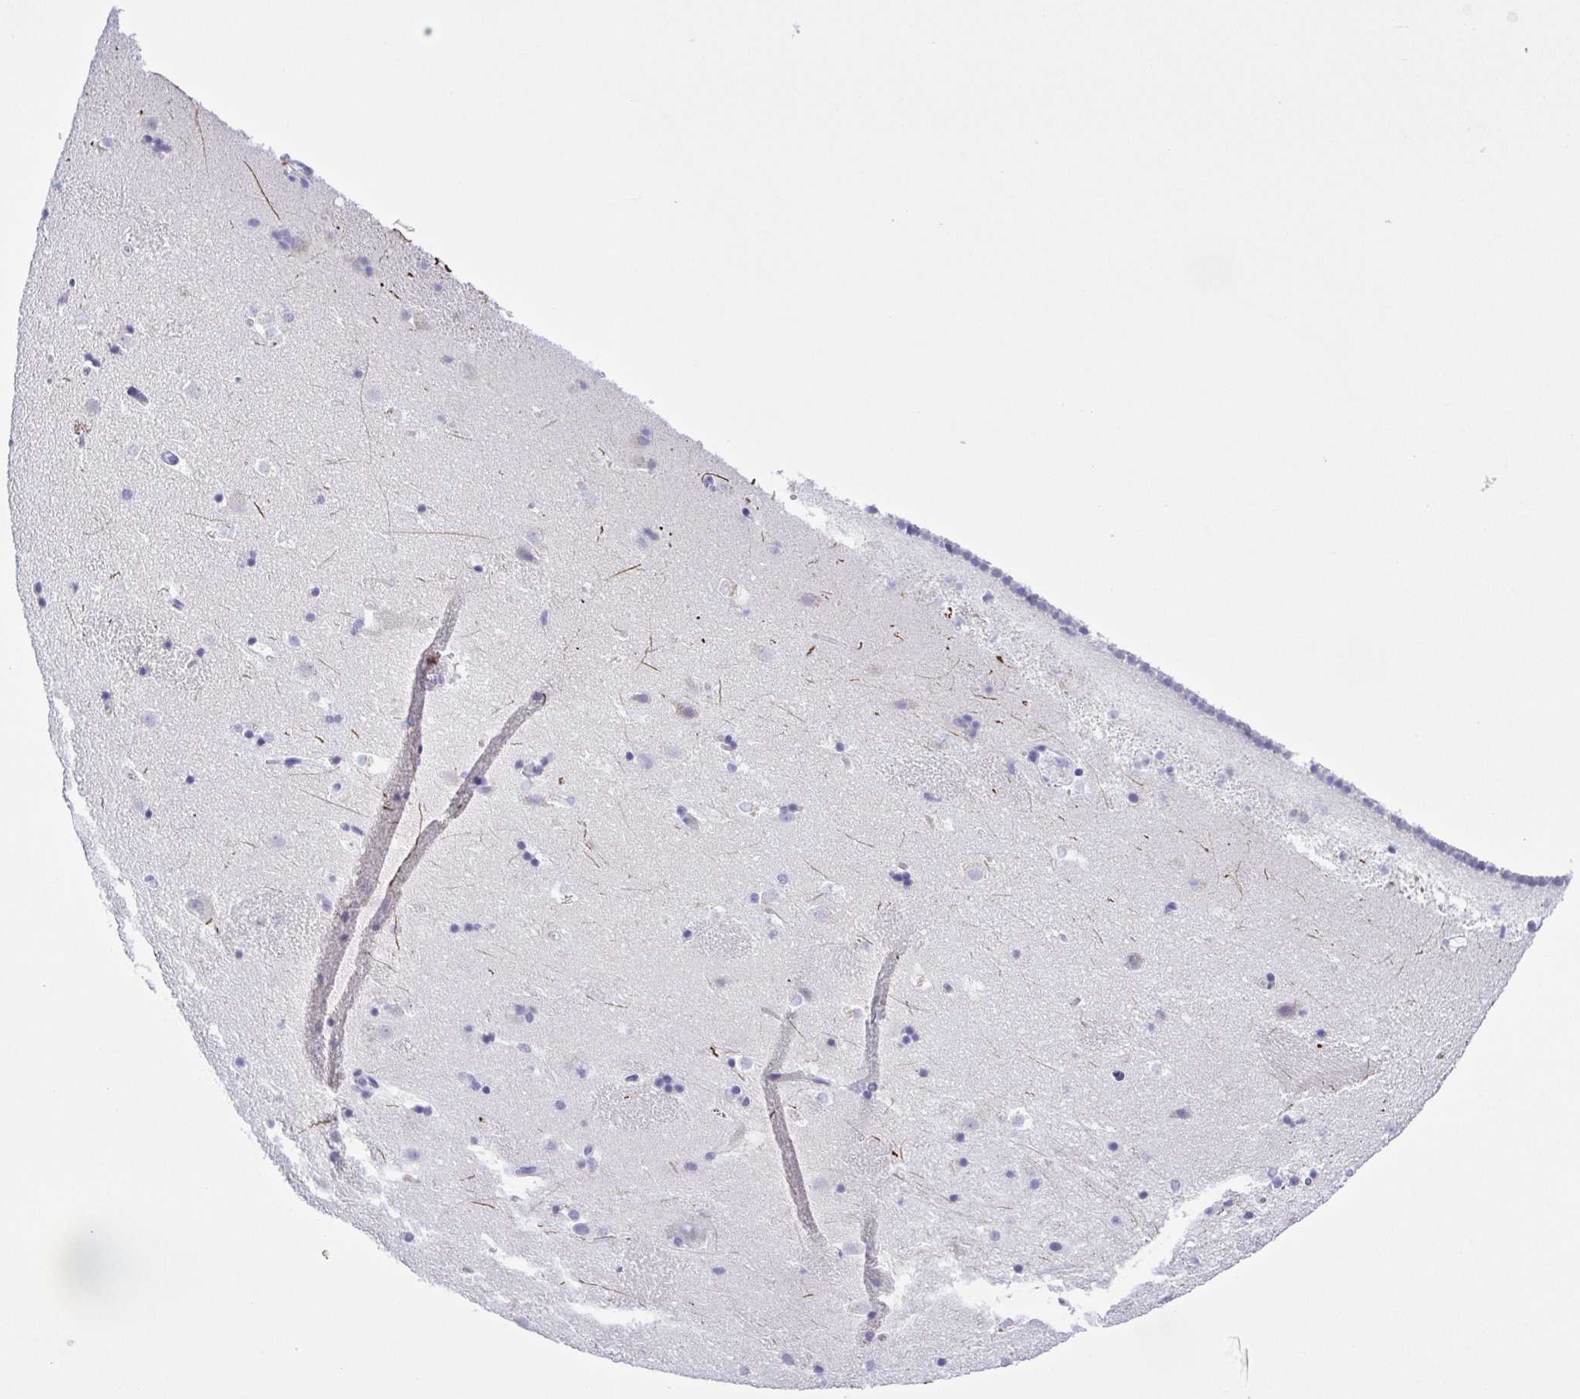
{"staining": {"intensity": "negative", "quantity": "none", "location": "none"}, "tissue": "caudate", "cell_type": "Glial cells", "image_type": "normal", "snomed": [{"axis": "morphology", "description": "Normal tissue, NOS"}, {"axis": "topography", "description": "Lateral ventricle wall"}], "caption": "The immunohistochemistry (IHC) micrograph has no significant positivity in glial cells of caudate. (DAB (3,3'-diaminobenzidine) immunohistochemistry (IHC) with hematoxylin counter stain).", "gene": "CD72", "patient": {"sex": "male", "age": 37}}